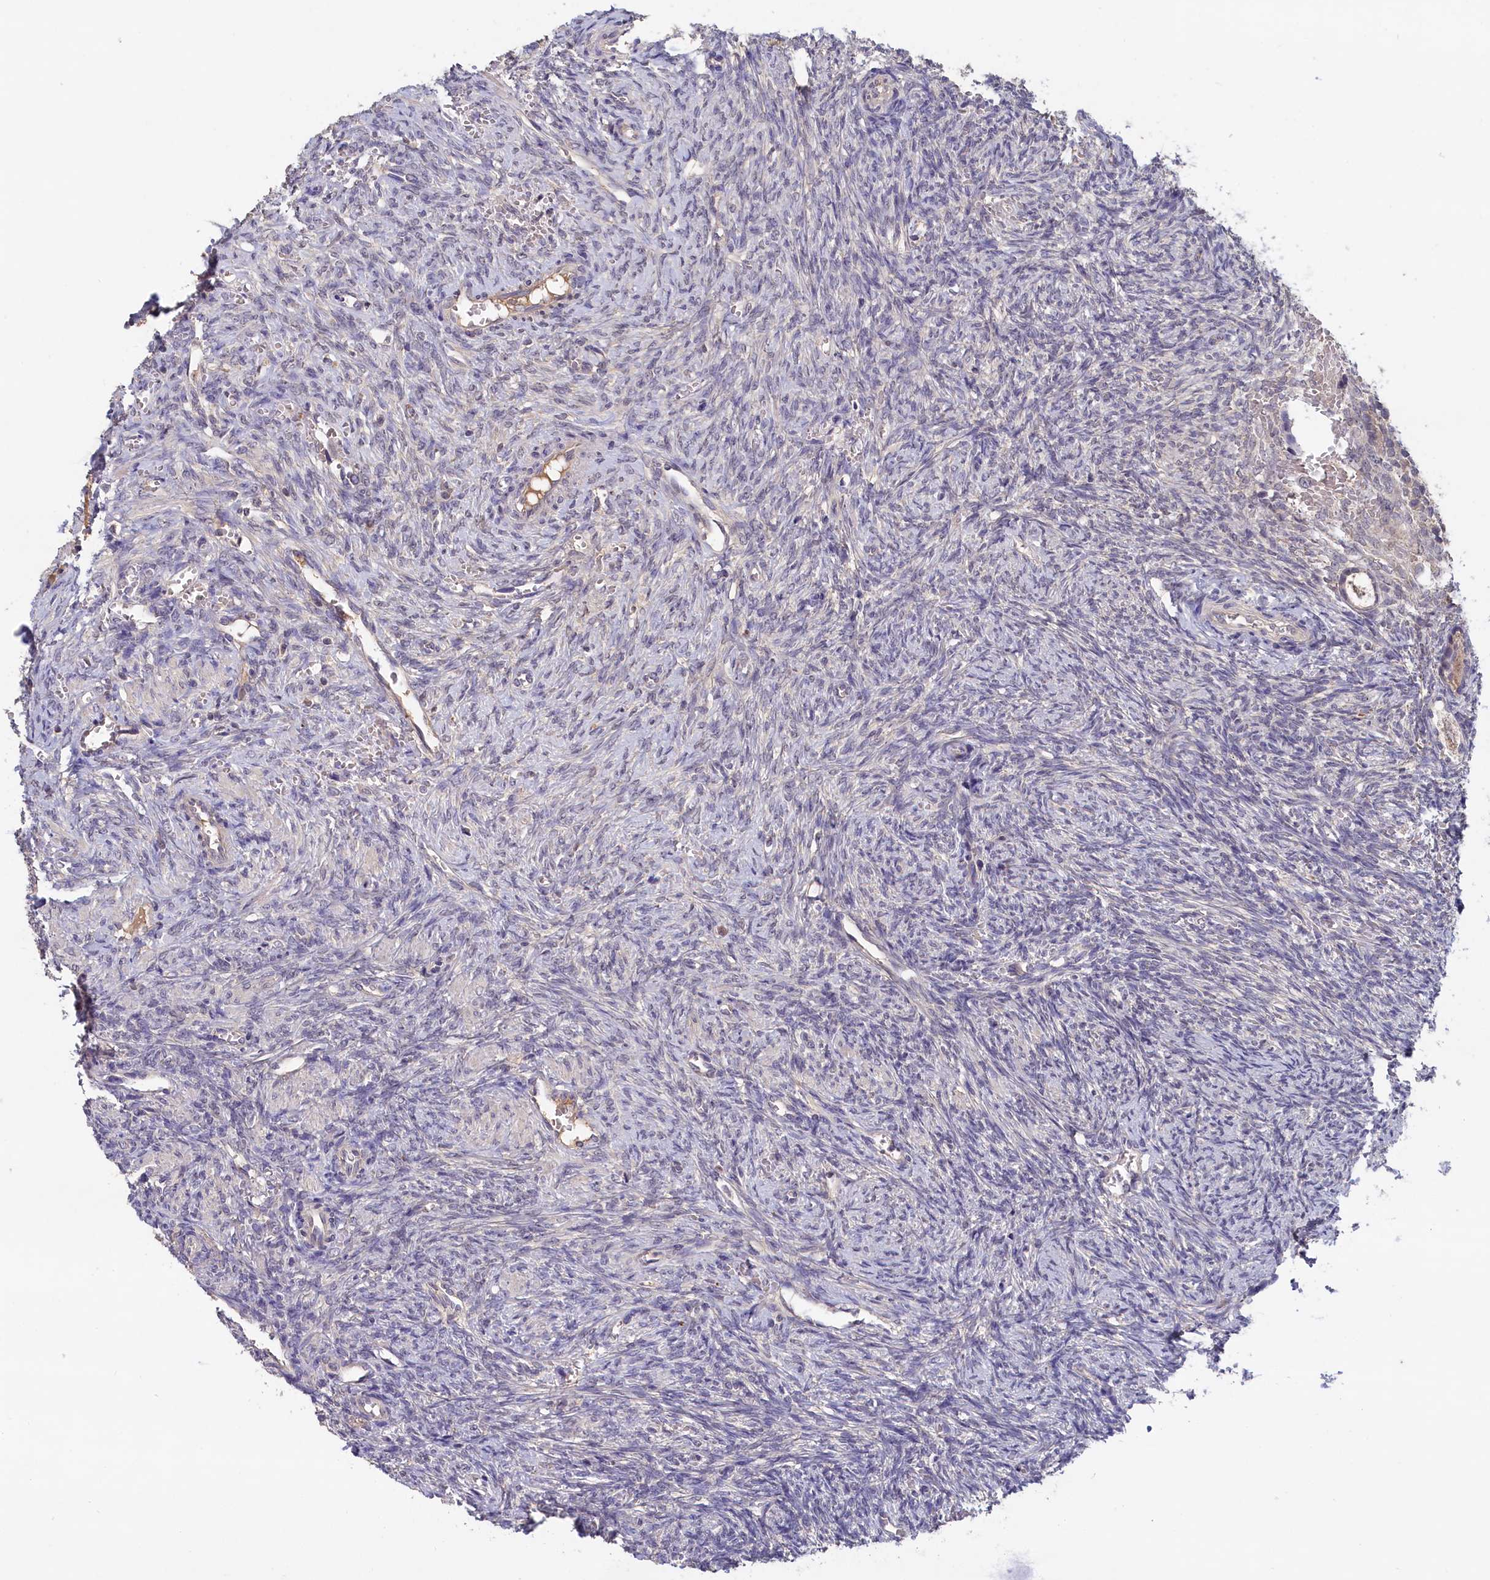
{"staining": {"intensity": "negative", "quantity": "none", "location": "none"}, "tissue": "ovary", "cell_type": "Follicle cells", "image_type": "normal", "snomed": [{"axis": "morphology", "description": "Normal tissue, NOS"}, {"axis": "topography", "description": "Ovary"}], "caption": "A photomicrograph of ovary stained for a protein demonstrates no brown staining in follicle cells. (DAB immunohistochemistry (IHC), high magnification).", "gene": "CELF5", "patient": {"sex": "female", "age": 41}}